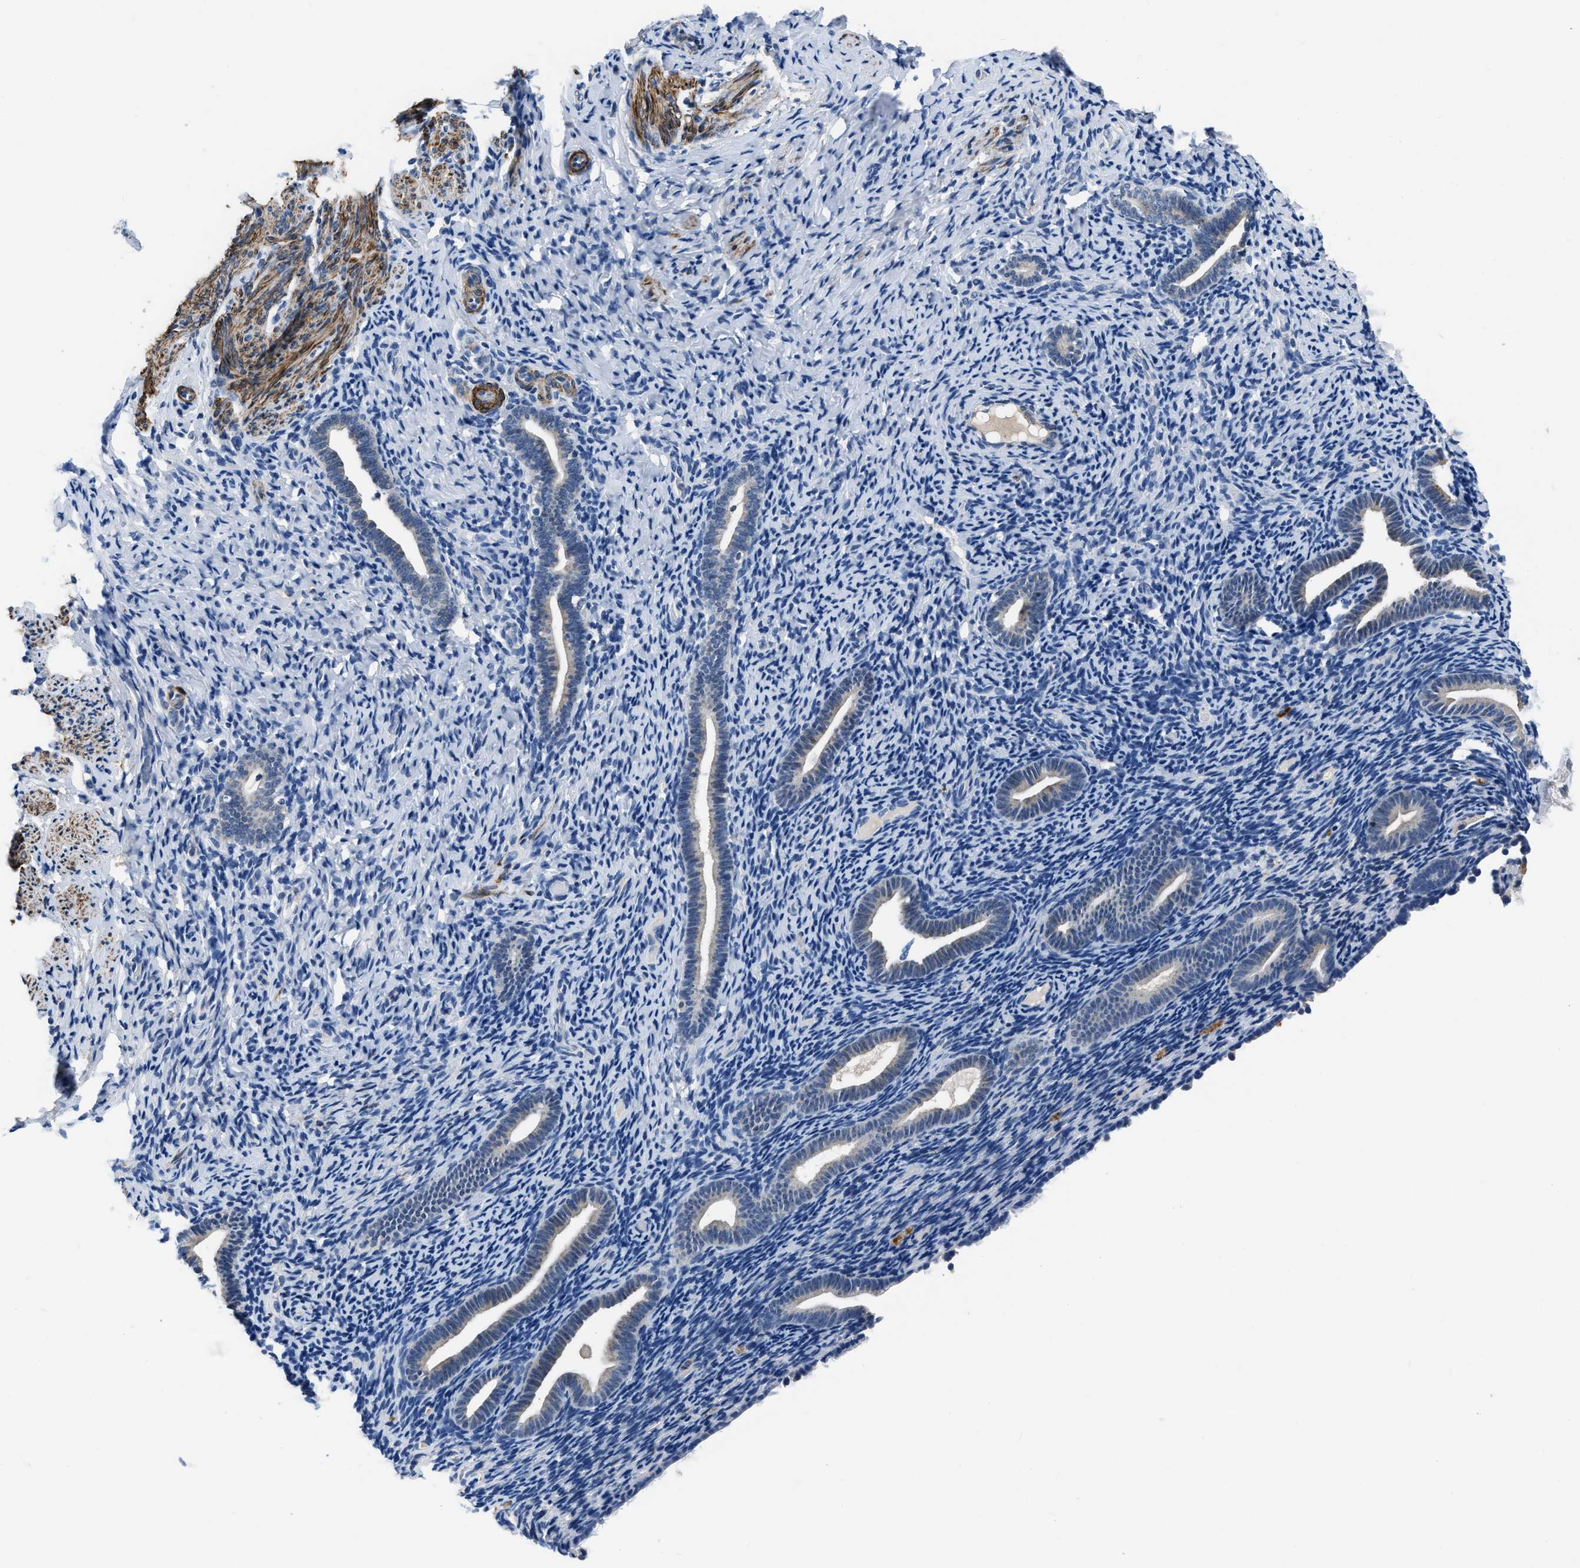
{"staining": {"intensity": "negative", "quantity": "none", "location": "none"}, "tissue": "endometrium", "cell_type": "Cells in endometrial stroma", "image_type": "normal", "snomed": [{"axis": "morphology", "description": "Normal tissue, NOS"}, {"axis": "topography", "description": "Endometrium"}], "caption": "Photomicrograph shows no protein staining in cells in endometrial stroma of benign endometrium.", "gene": "LANCL2", "patient": {"sex": "female", "age": 51}}